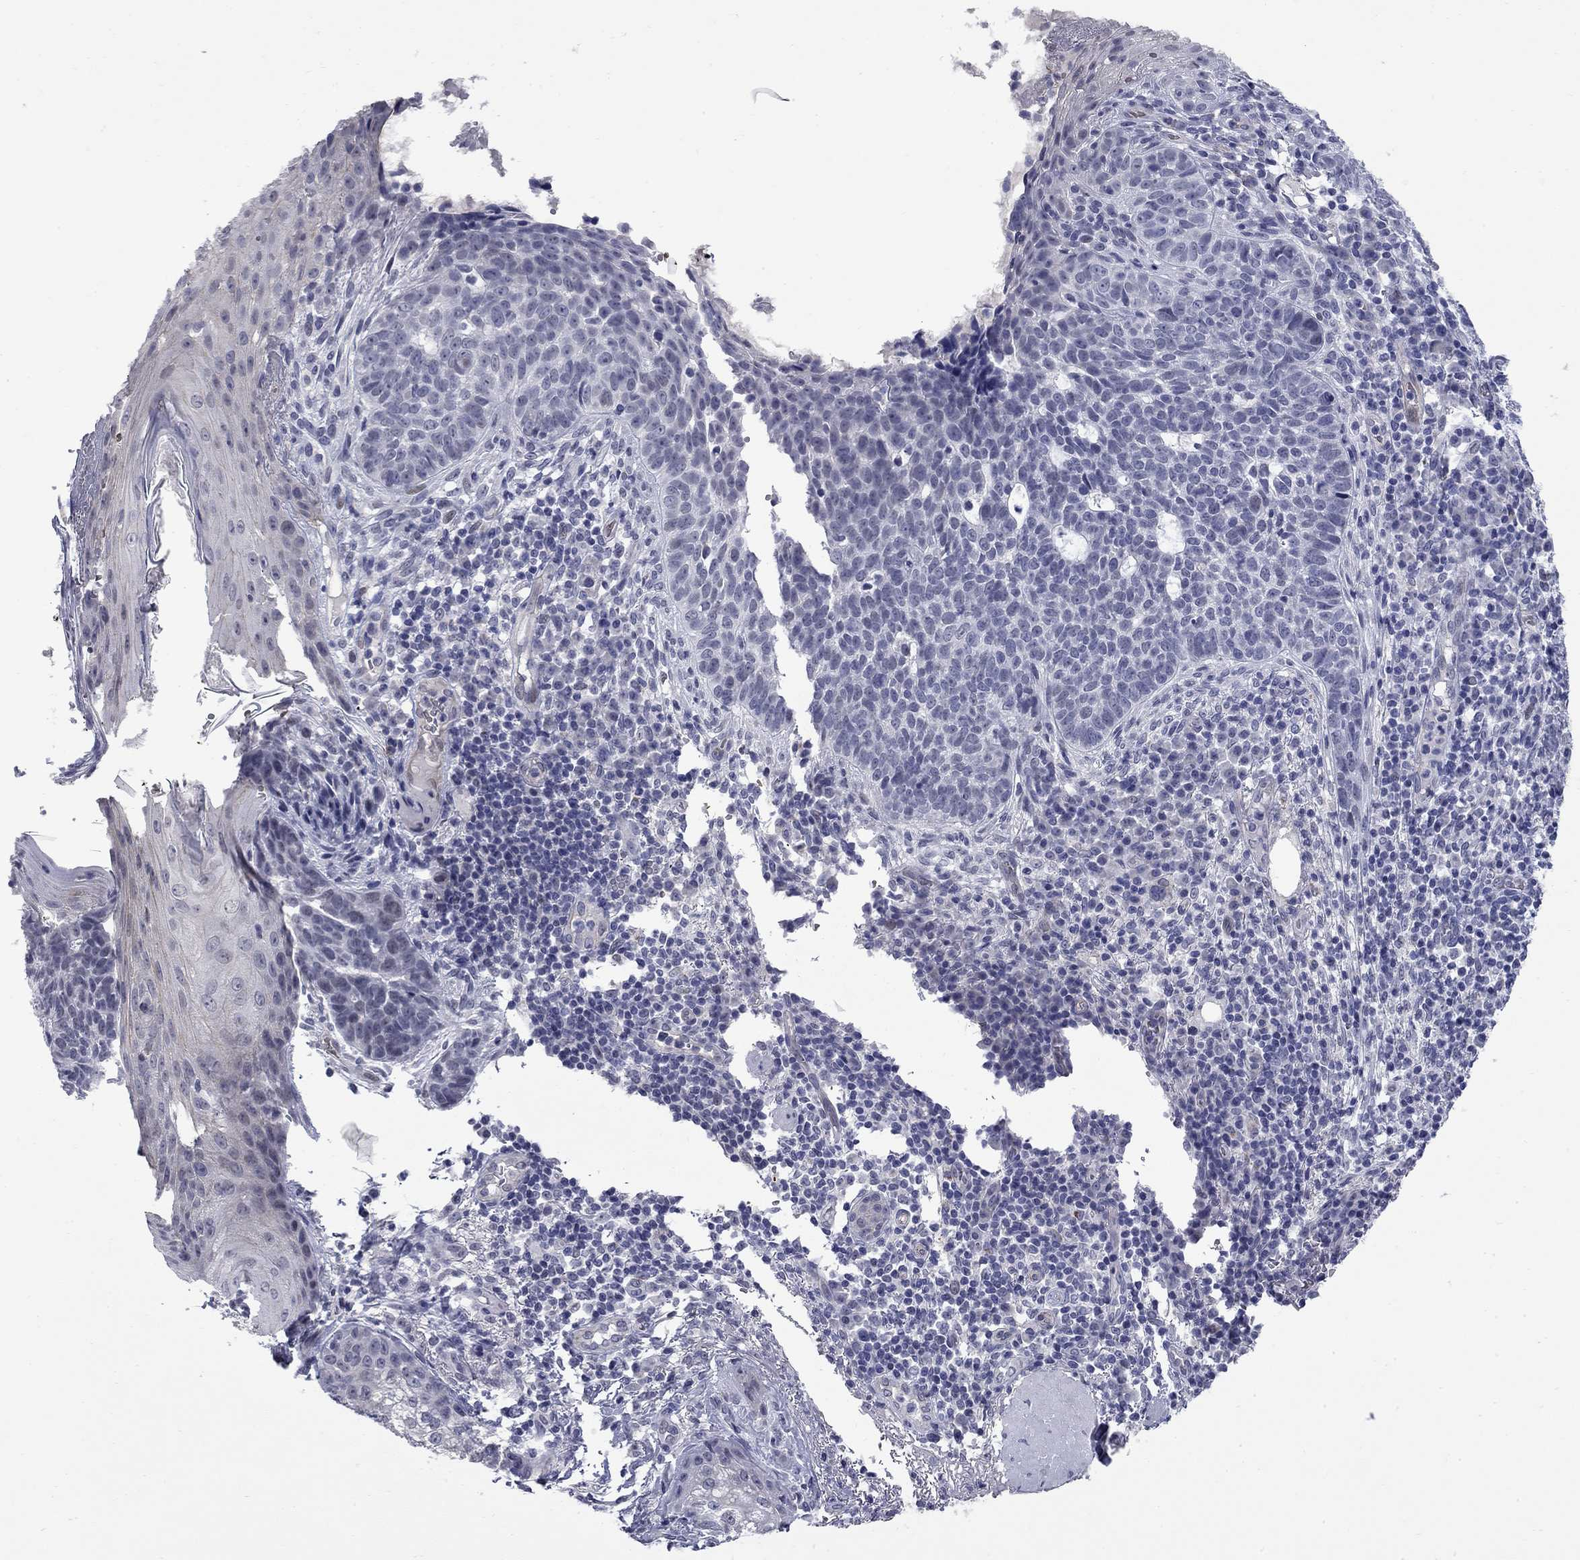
{"staining": {"intensity": "negative", "quantity": "none", "location": "none"}, "tissue": "skin cancer", "cell_type": "Tumor cells", "image_type": "cancer", "snomed": [{"axis": "morphology", "description": "Basal cell carcinoma"}, {"axis": "topography", "description": "Skin"}], "caption": "Tumor cells show no significant protein positivity in skin cancer (basal cell carcinoma).", "gene": "HTR4", "patient": {"sex": "female", "age": 69}}